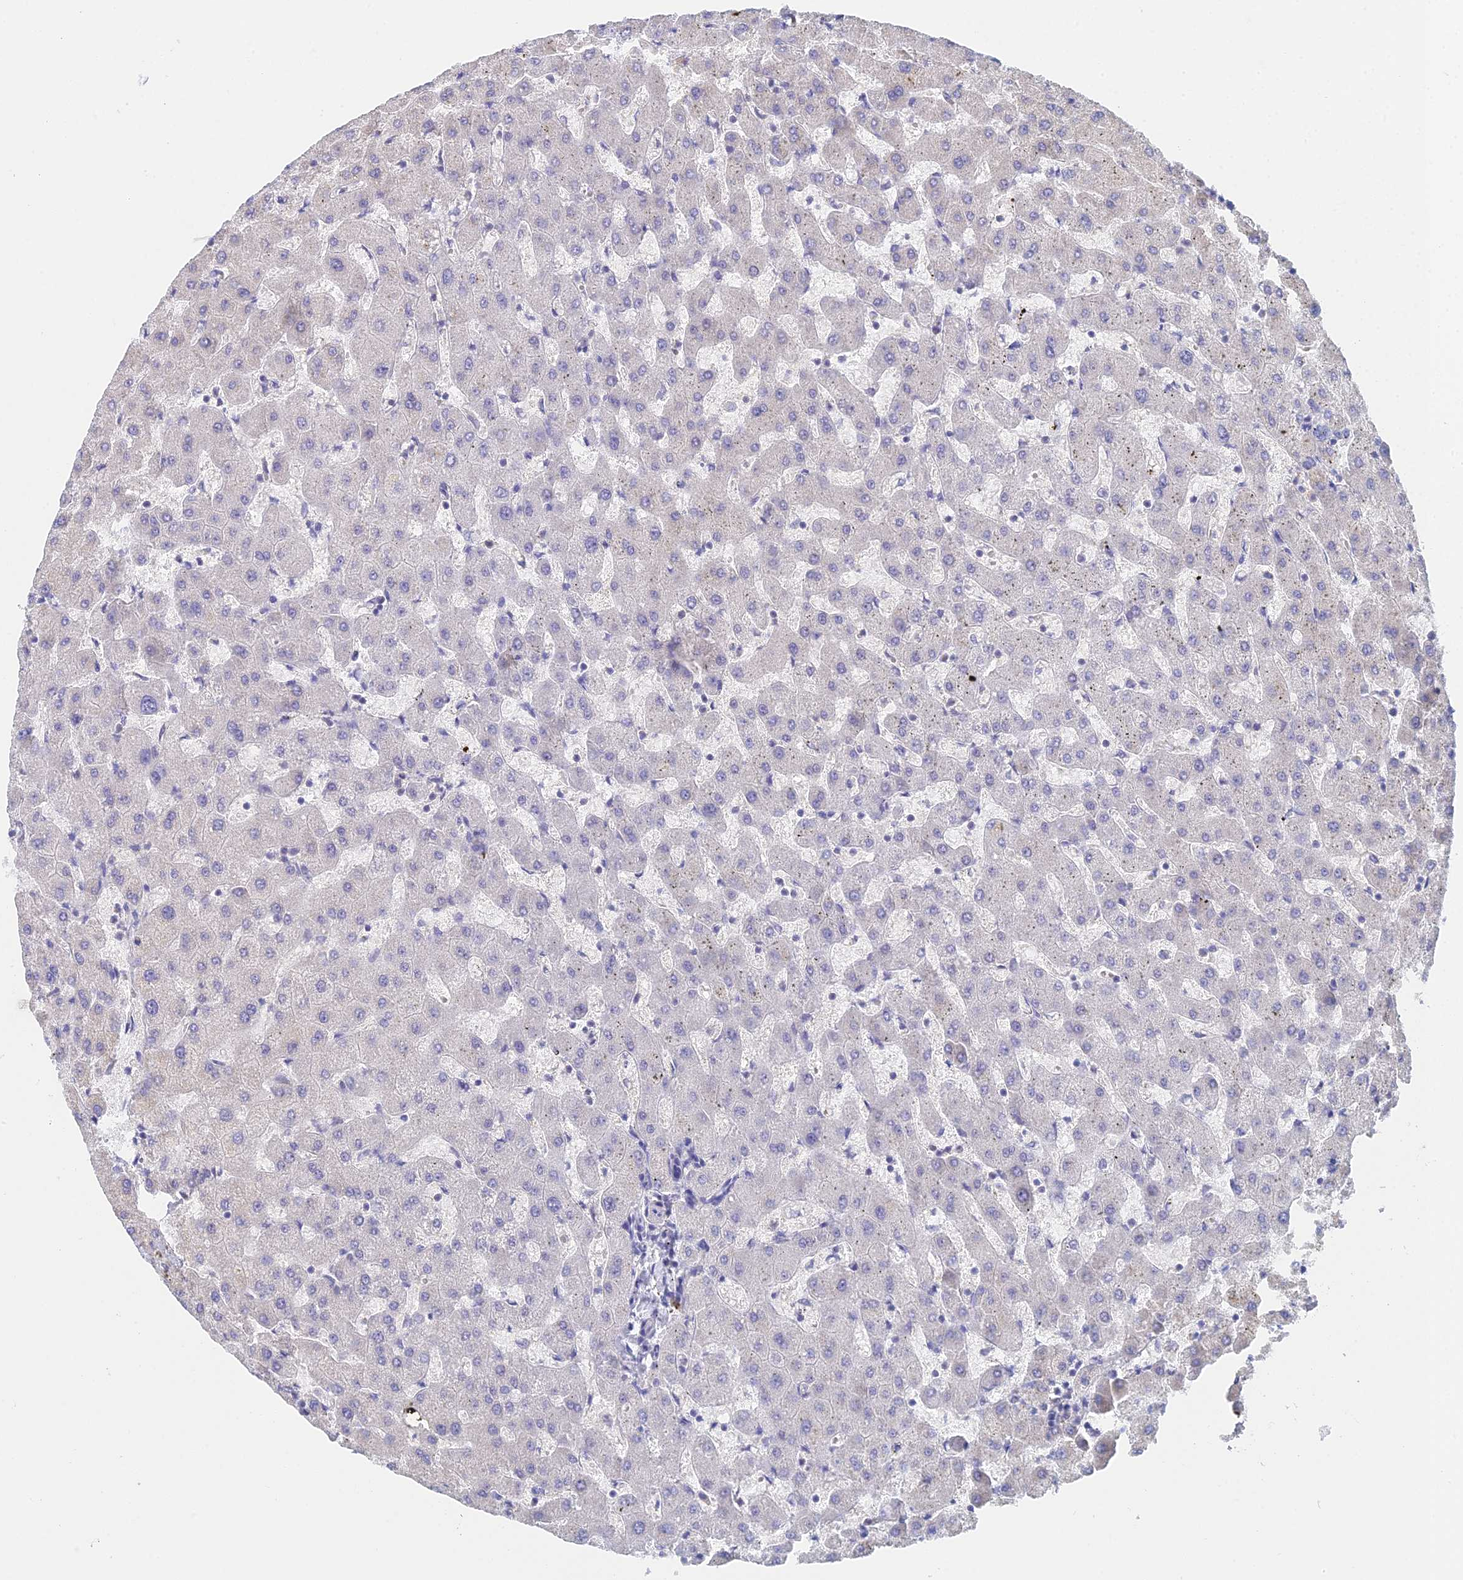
{"staining": {"intensity": "negative", "quantity": "none", "location": "none"}, "tissue": "liver", "cell_type": "Cholangiocytes", "image_type": "normal", "snomed": [{"axis": "morphology", "description": "Normal tissue, NOS"}, {"axis": "topography", "description": "Liver"}], "caption": "Cholangiocytes show no significant staining in benign liver. (Stains: DAB (3,3'-diaminobenzidine) immunohistochemistry (IHC) with hematoxylin counter stain, Microscopy: brightfield microscopy at high magnification).", "gene": "MCM2", "patient": {"sex": "female", "age": 63}}